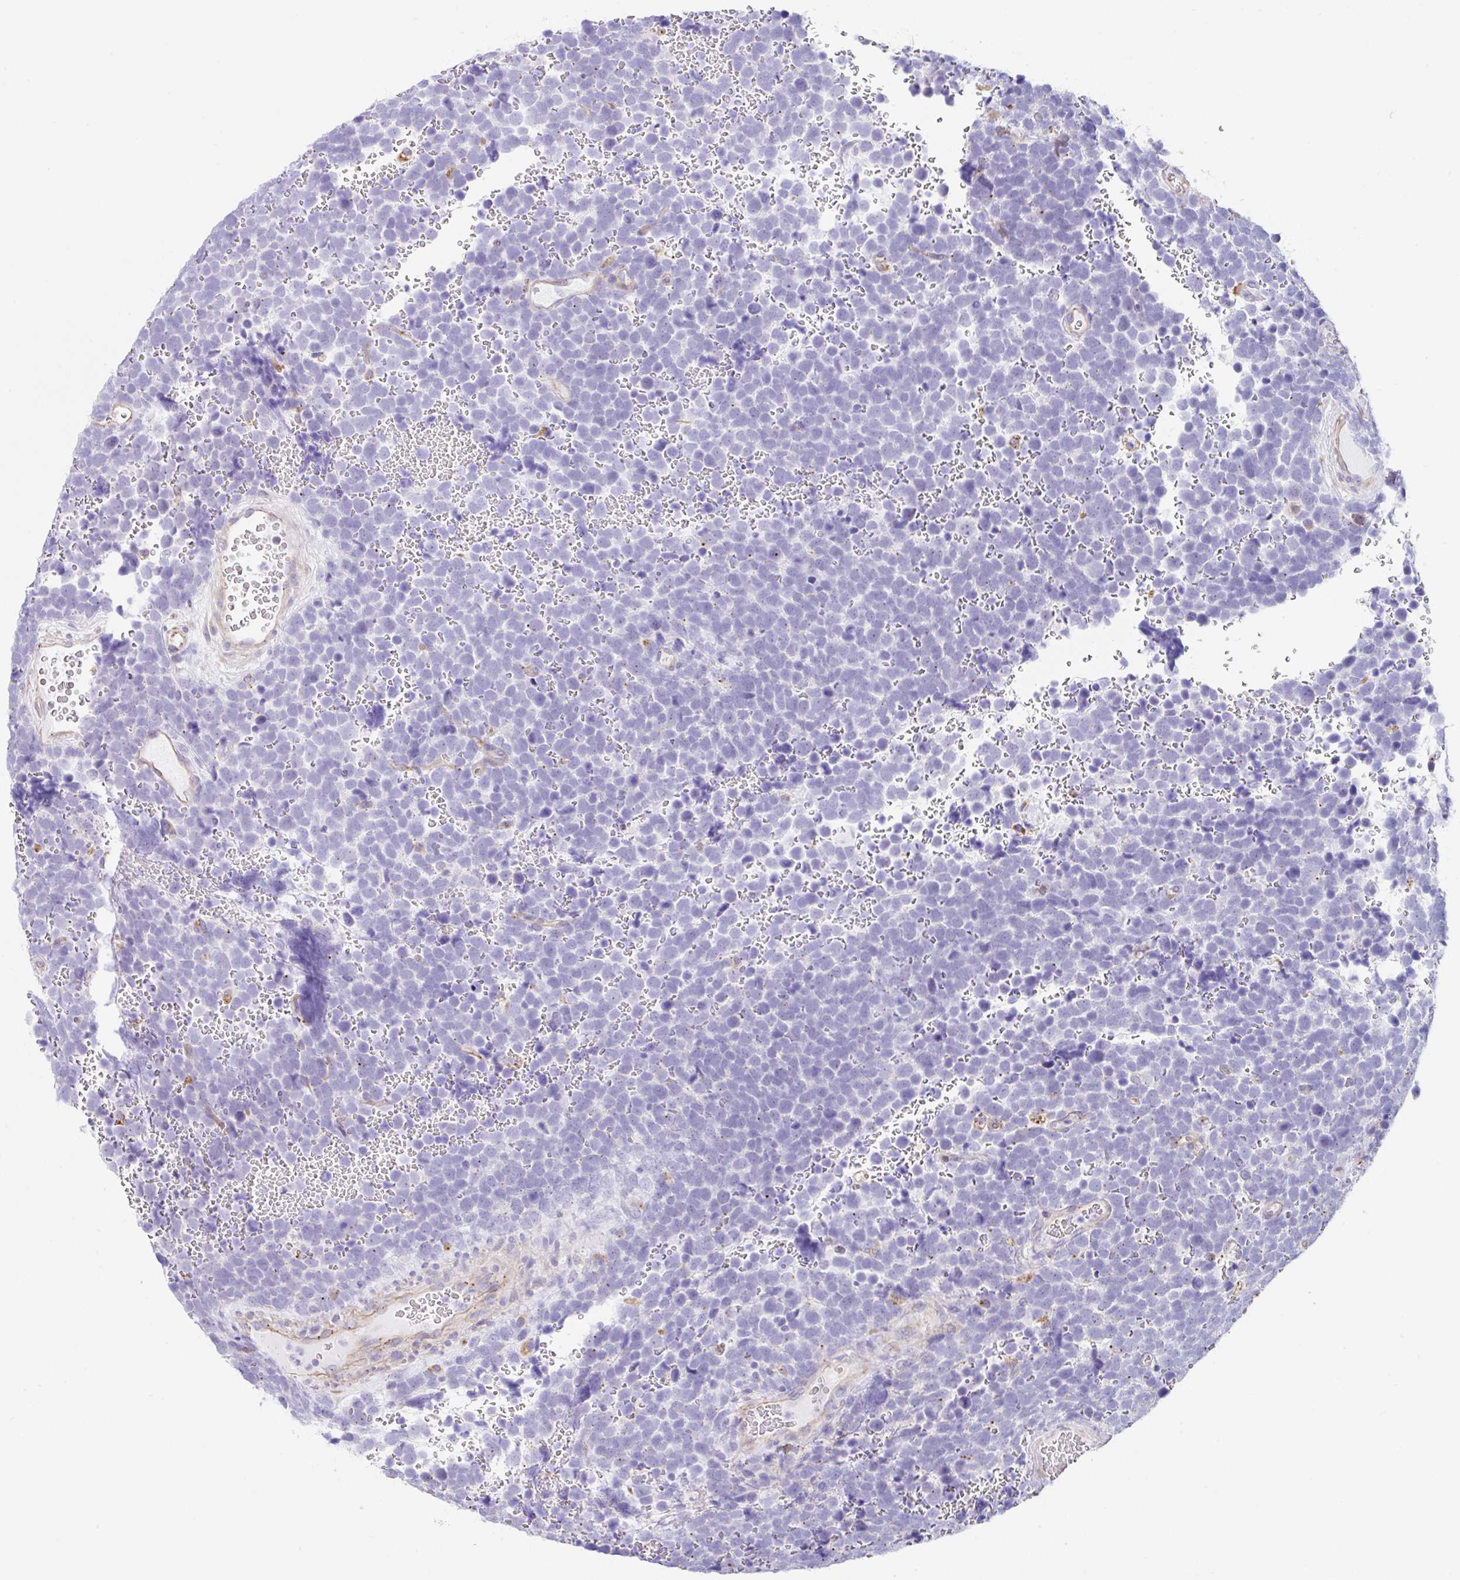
{"staining": {"intensity": "negative", "quantity": "none", "location": "none"}, "tissue": "urothelial cancer", "cell_type": "Tumor cells", "image_type": "cancer", "snomed": [{"axis": "morphology", "description": "Urothelial carcinoma, High grade"}, {"axis": "topography", "description": "Urinary bladder"}], "caption": "Human high-grade urothelial carcinoma stained for a protein using IHC reveals no expression in tumor cells.", "gene": "DKK4", "patient": {"sex": "female", "age": 82}}